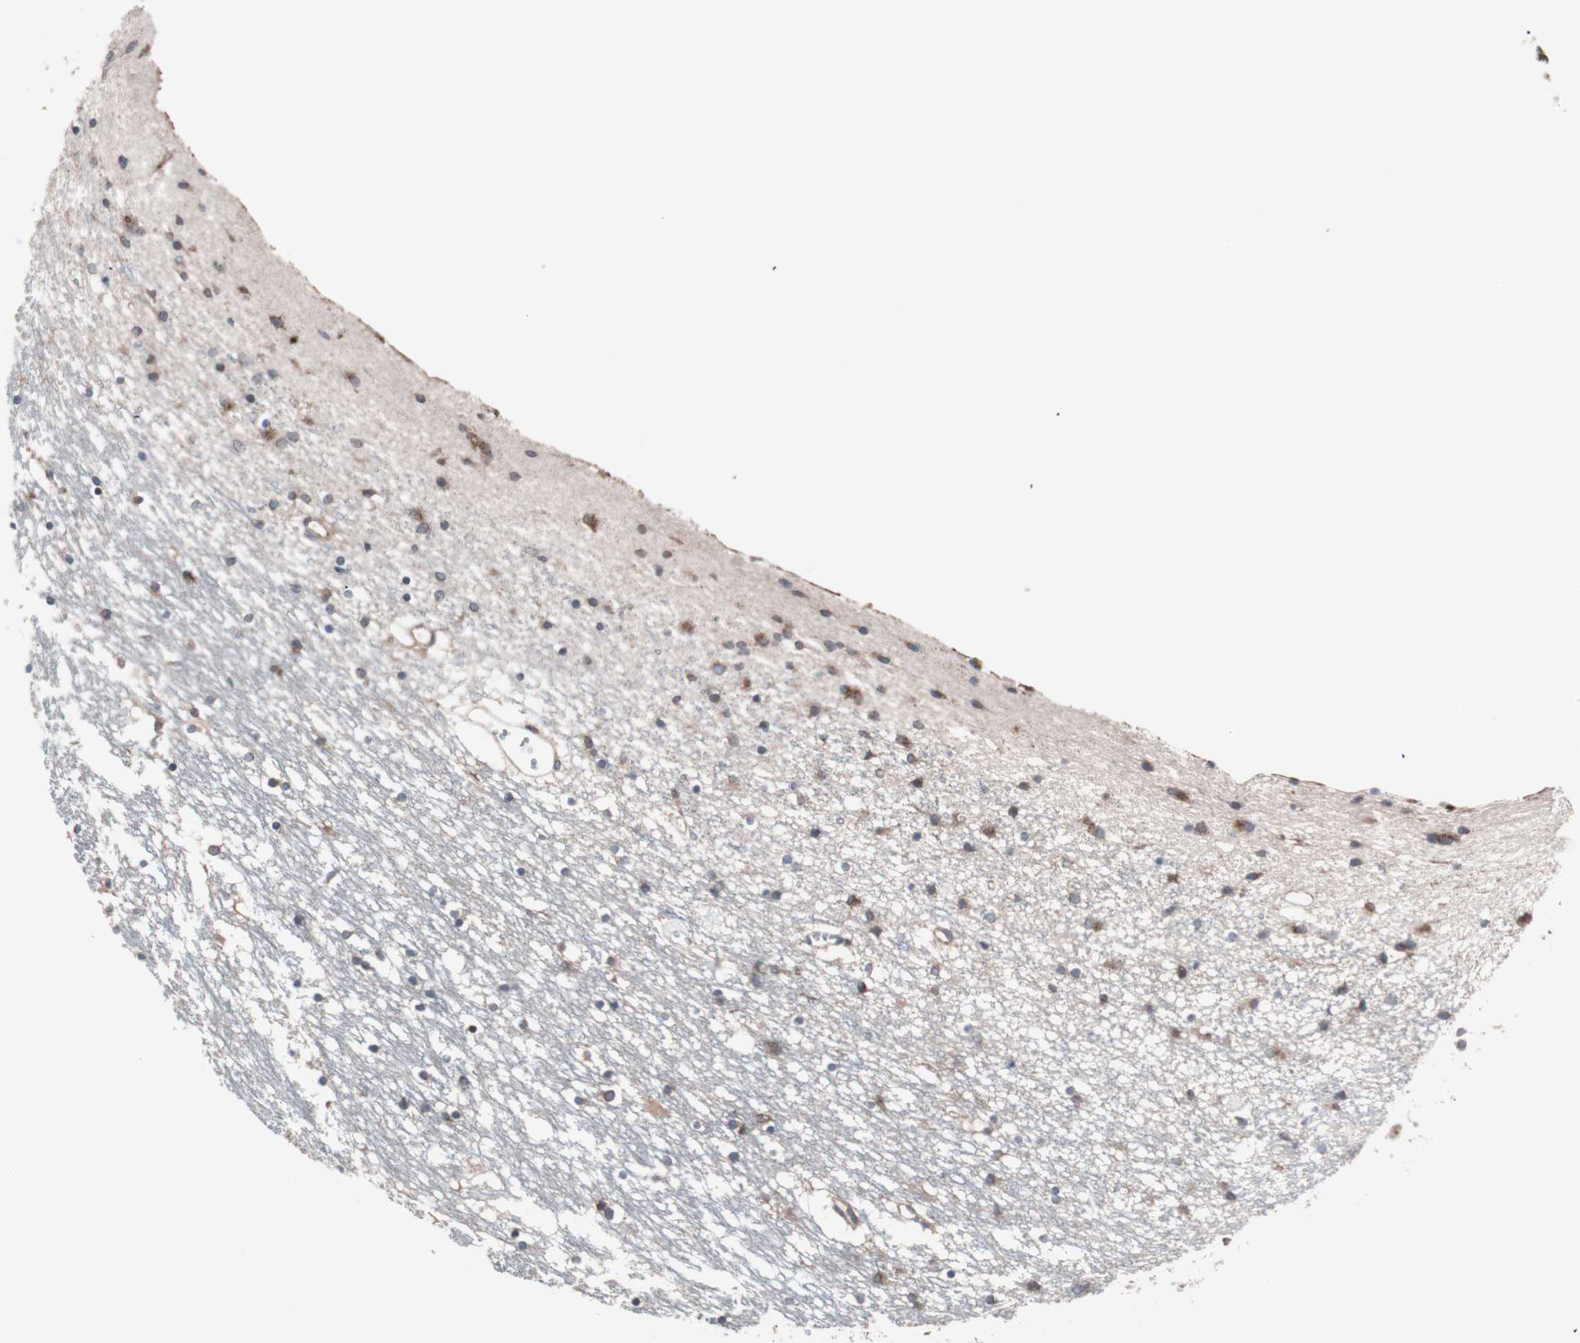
{"staining": {"intensity": "moderate", "quantity": "25%-75%", "location": "cytoplasmic/membranous"}, "tissue": "caudate", "cell_type": "Glial cells", "image_type": "normal", "snomed": [{"axis": "morphology", "description": "Normal tissue, NOS"}, {"axis": "topography", "description": "Lateral ventricle wall"}], "caption": "This micrograph reveals benign caudate stained with immunohistochemistry to label a protein in brown. The cytoplasmic/membranous of glial cells show moderate positivity for the protein. Nuclei are counter-stained blue.", "gene": "CTTNBP2NL", "patient": {"sex": "male", "age": 45}}